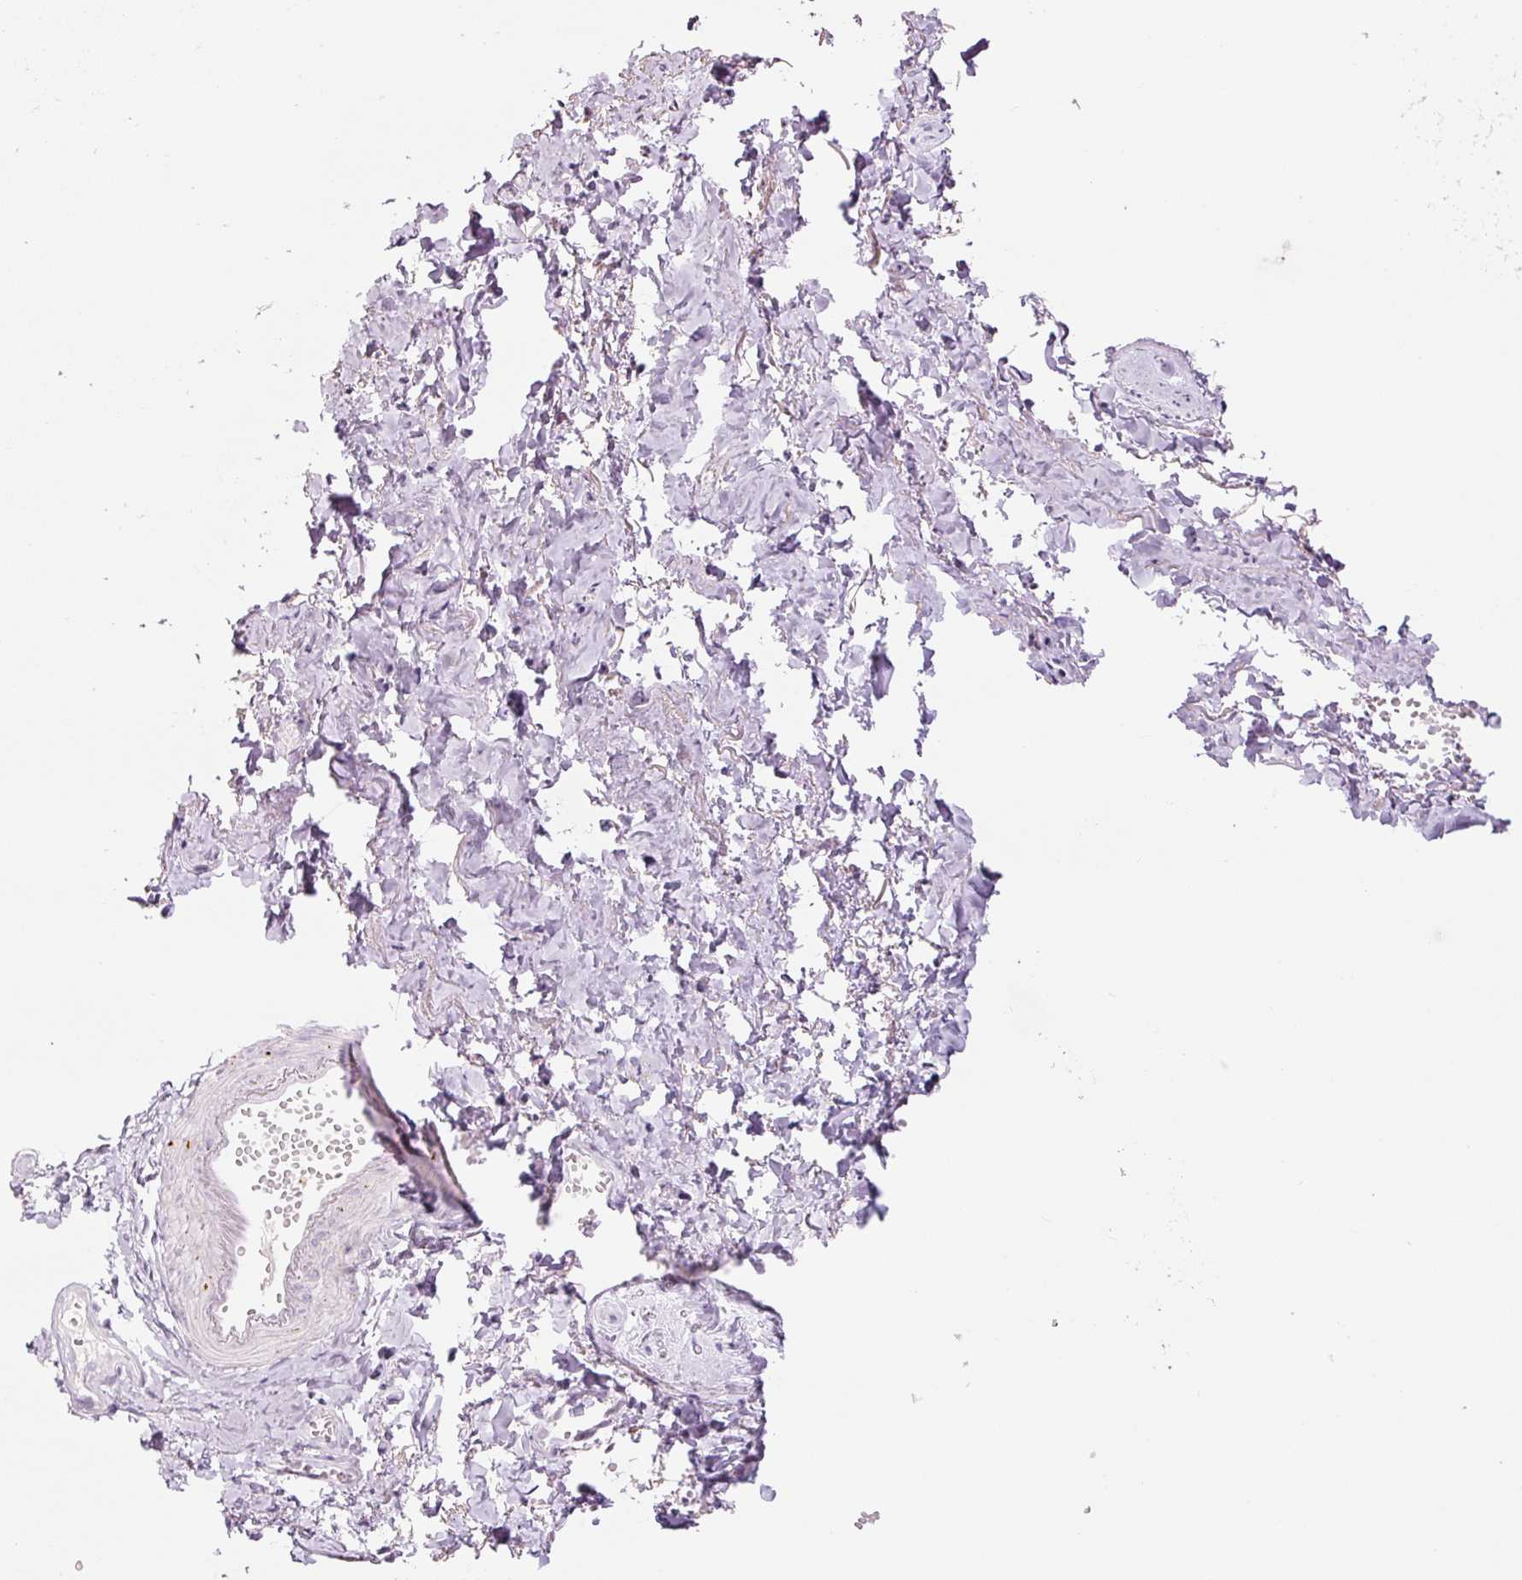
{"staining": {"intensity": "negative", "quantity": "none", "location": "none"}, "tissue": "adipose tissue", "cell_type": "Adipocytes", "image_type": "normal", "snomed": [{"axis": "morphology", "description": "Normal tissue, NOS"}, {"axis": "topography", "description": "Vulva"}, {"axis": "topography", "description": "Vagina"}, {"axis": "topography", "description": "Peripheral nerve tissue"}], "caption": "A high-resolution image shows IHC staining of unremarkable adipose tissue, which reveals no significant staining in adipocytes.", "gene": "LECT2", "patient": {"sex": "female", "age": 66}}